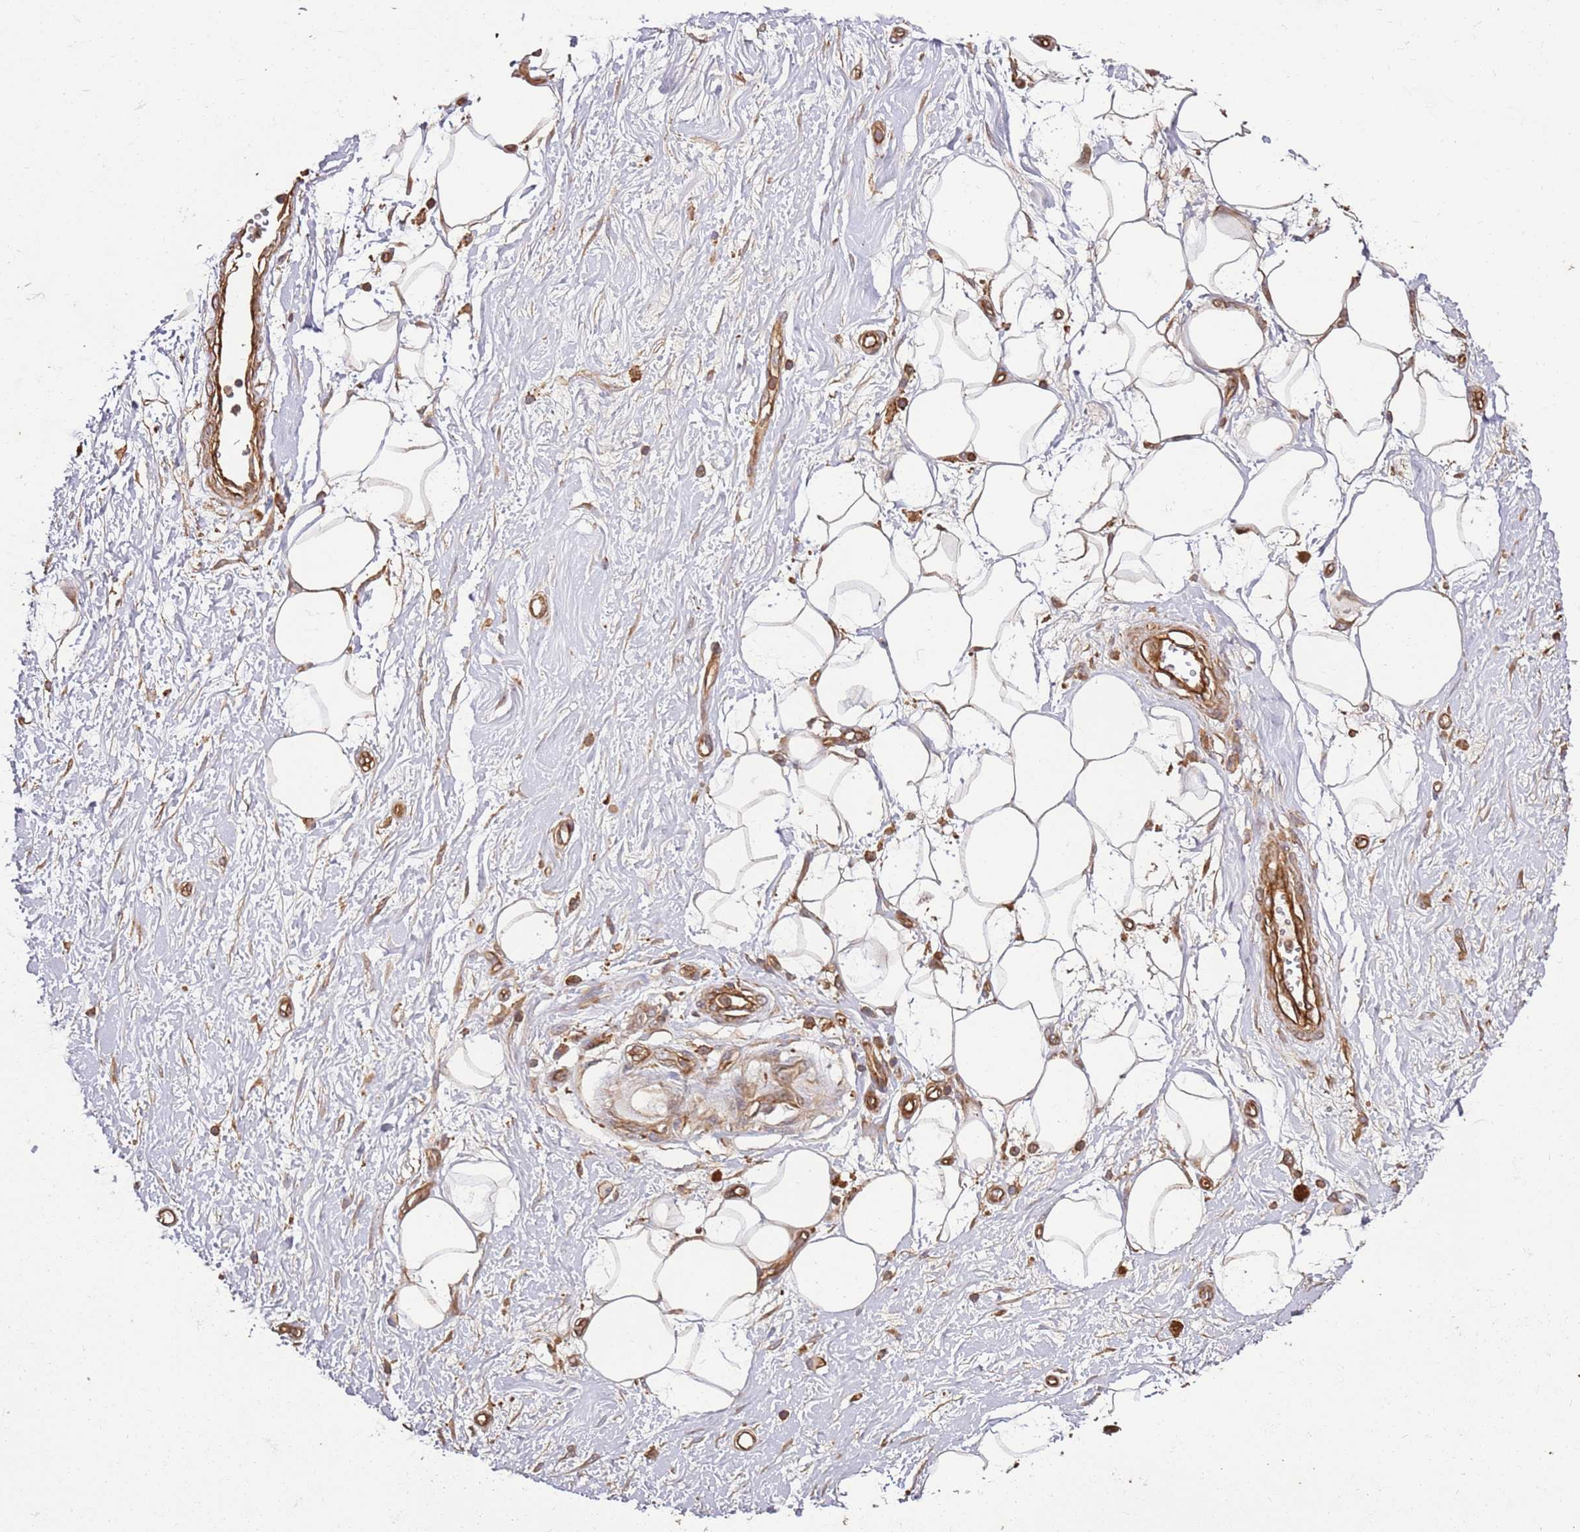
{"staining": {"intensity": "moderate", "quantity": ">75%", "location": "cytoplasmic/membranous"}, "tissue": "adipose tissue", "cell_type": "Adipocytes", "image_type": "normal", "snomed": [{"axis": "morphology", "description": "Normal tissue, NOS"}, {"axis": "morphology", "description": "Adenocarcinoma, NOS"}, {"axis": "topography", "description": "Pancreas"}, {"axis": "topography", "description": "Peripheral nerve tissue"}], "caption": "This image exhibits IHC staining of normal human adipose tissue, with medium moderate cytoplasmic/membranous positivity in approximately >75% of adipocytes.", "gene": "ACVR2A", "patient": {"sex": "male", "age": 59}}